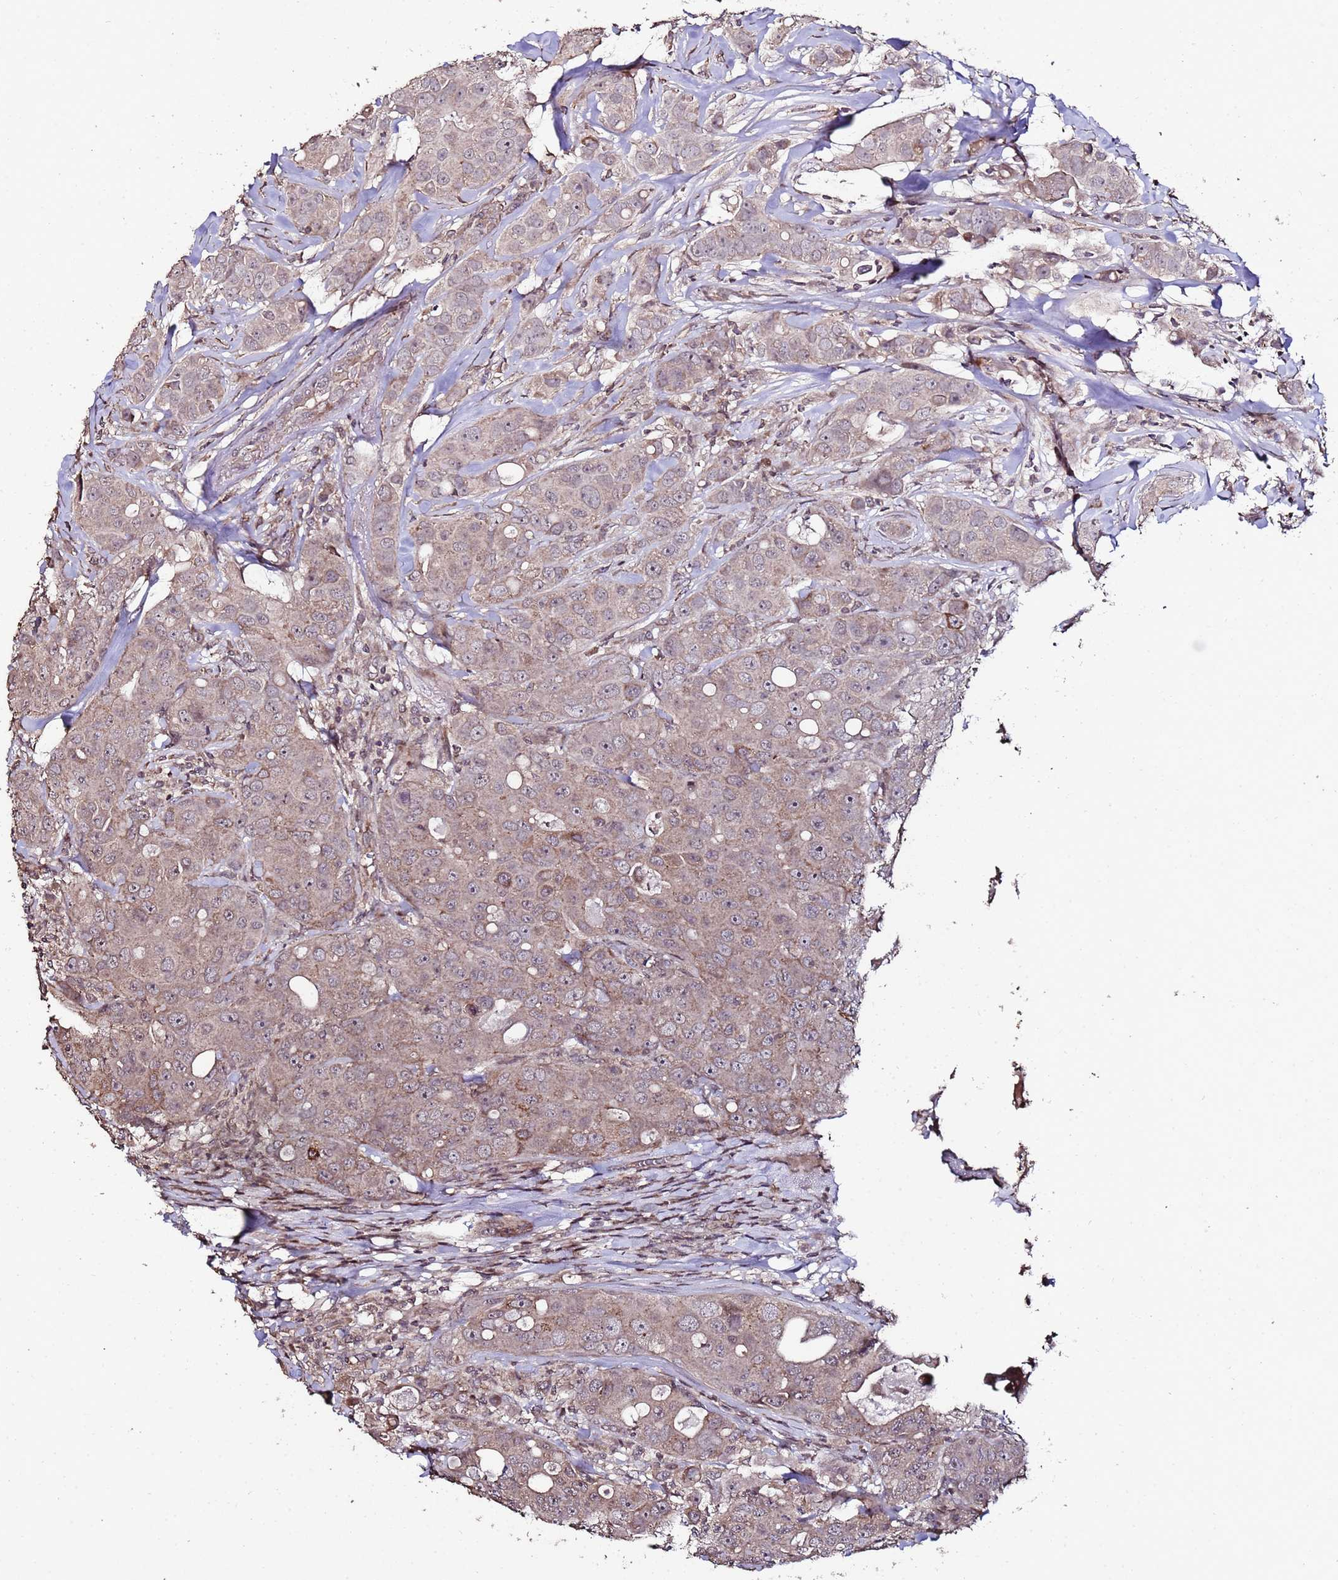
{"staining": {"intensity": "moderate", "quantity": "25%-75%", "location": "cytoplasmic/membranous,nuclear"}, "tissue": "breast cancer", "cell_type": "Tumor cells", "image_type": "cancer", "snomed": [{"axis": "morphology", "description": "Duct carcinoma"}, {"axis": "topography", "description": "Breast"}], "caption": "Protein expression analysis of human breast cancer reveals moderate cytoplasmic/membranous and nuclear expression in about 25%-75% of tumor cells.", "gene": "PRODH", "patient": {"sex": "female", "age": 43}}